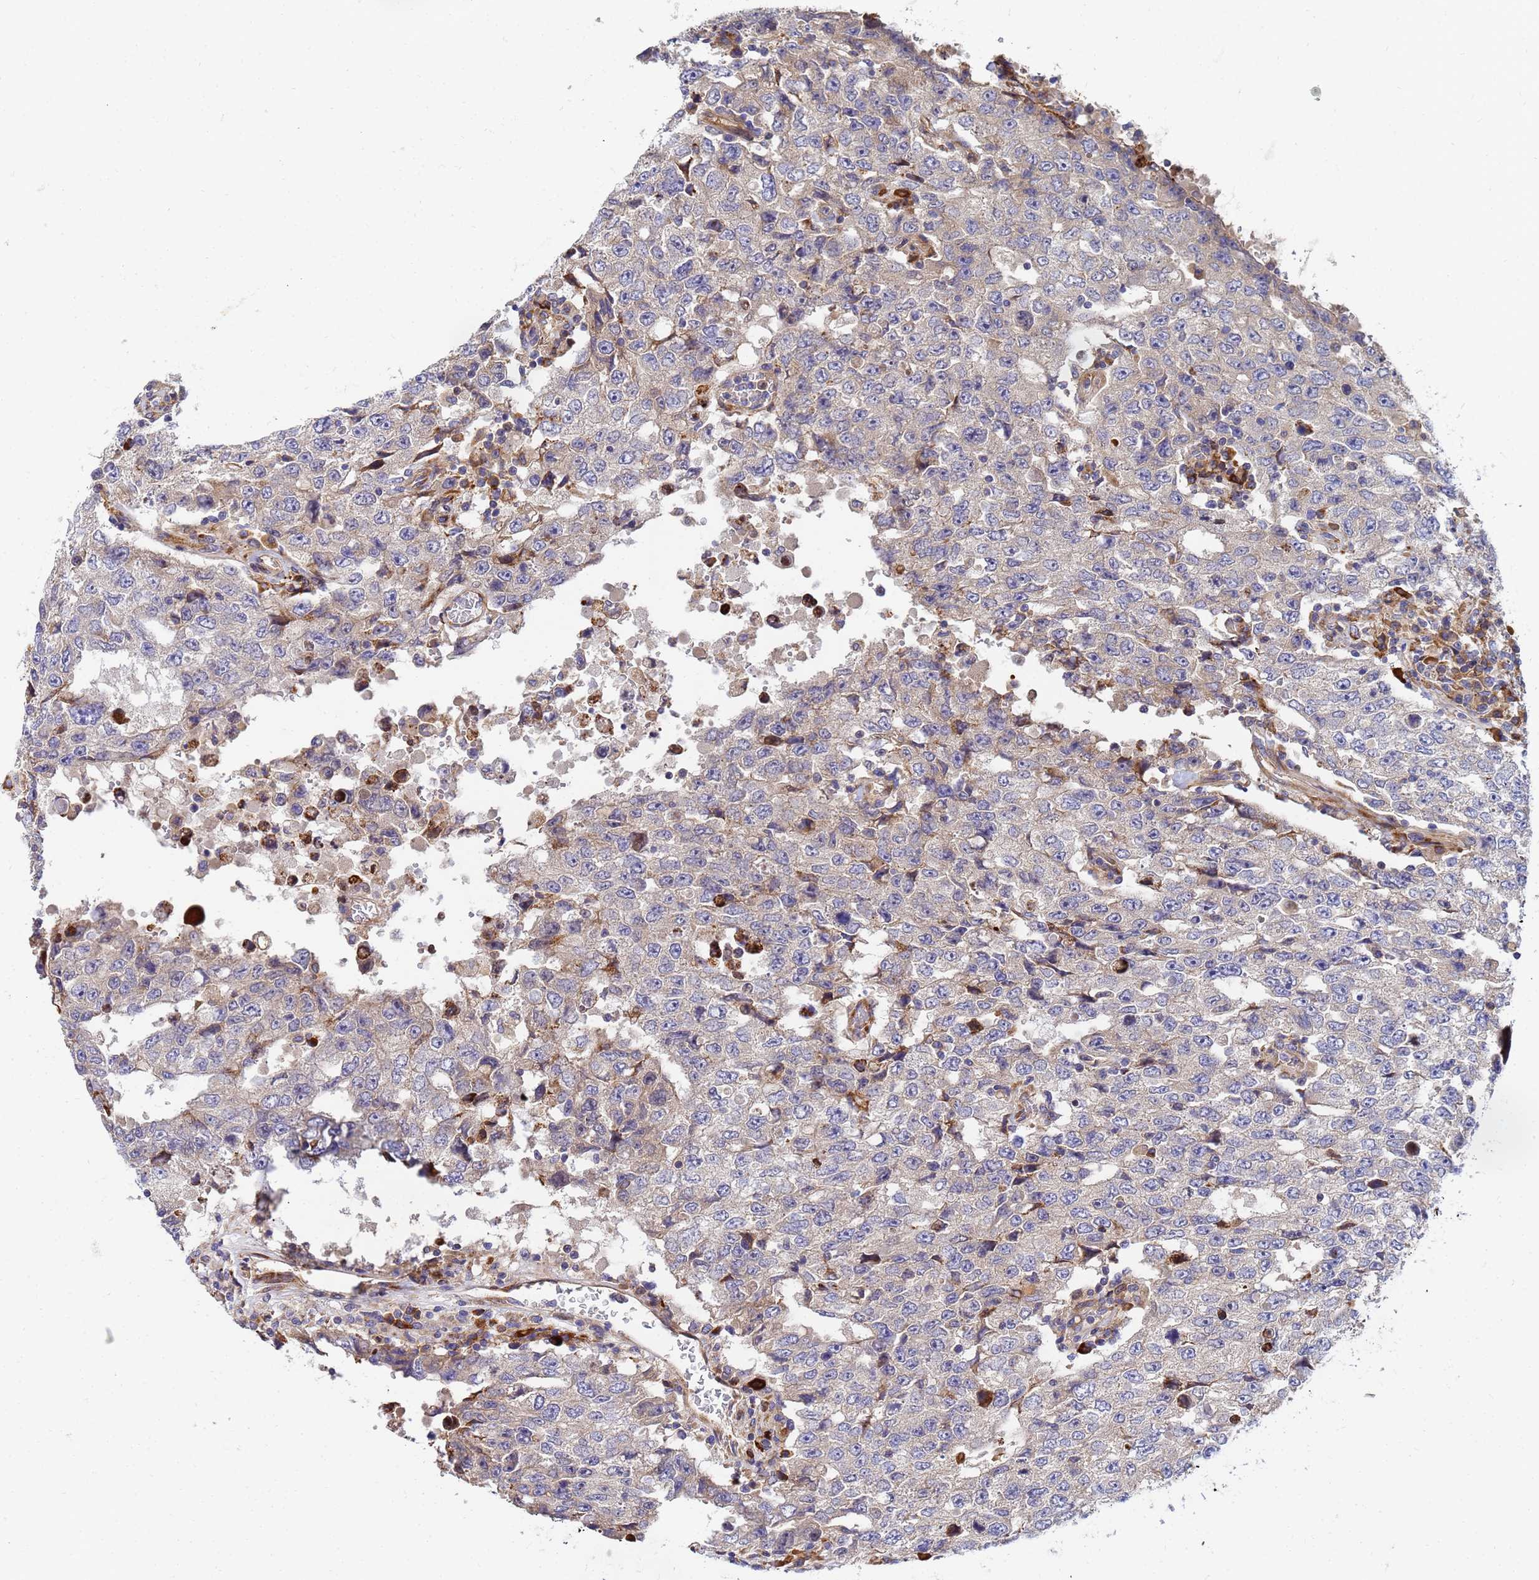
{"staining": {"intensity": "weak", "quantity": "<25%", "location": "cytoplasmic/membranous"}, "tissue": "testis cancer", "cell_type": "Tumor cells", "image_type": "cancer", "snomed": [{"axis": "morphology", "description": "Carcinoma, Embryonal, NOS"}, {"axis": "topography", "description": "Testis"}], "caption": "An immunohistochemistry photomicrograph of testis cancer (embryonal carcinoma) is shown. There is no staining in tumor cells of testis cancer (embryonal carcinoma).", "gene": "POM121", "patient": {"sex": "male", "age": 26}}